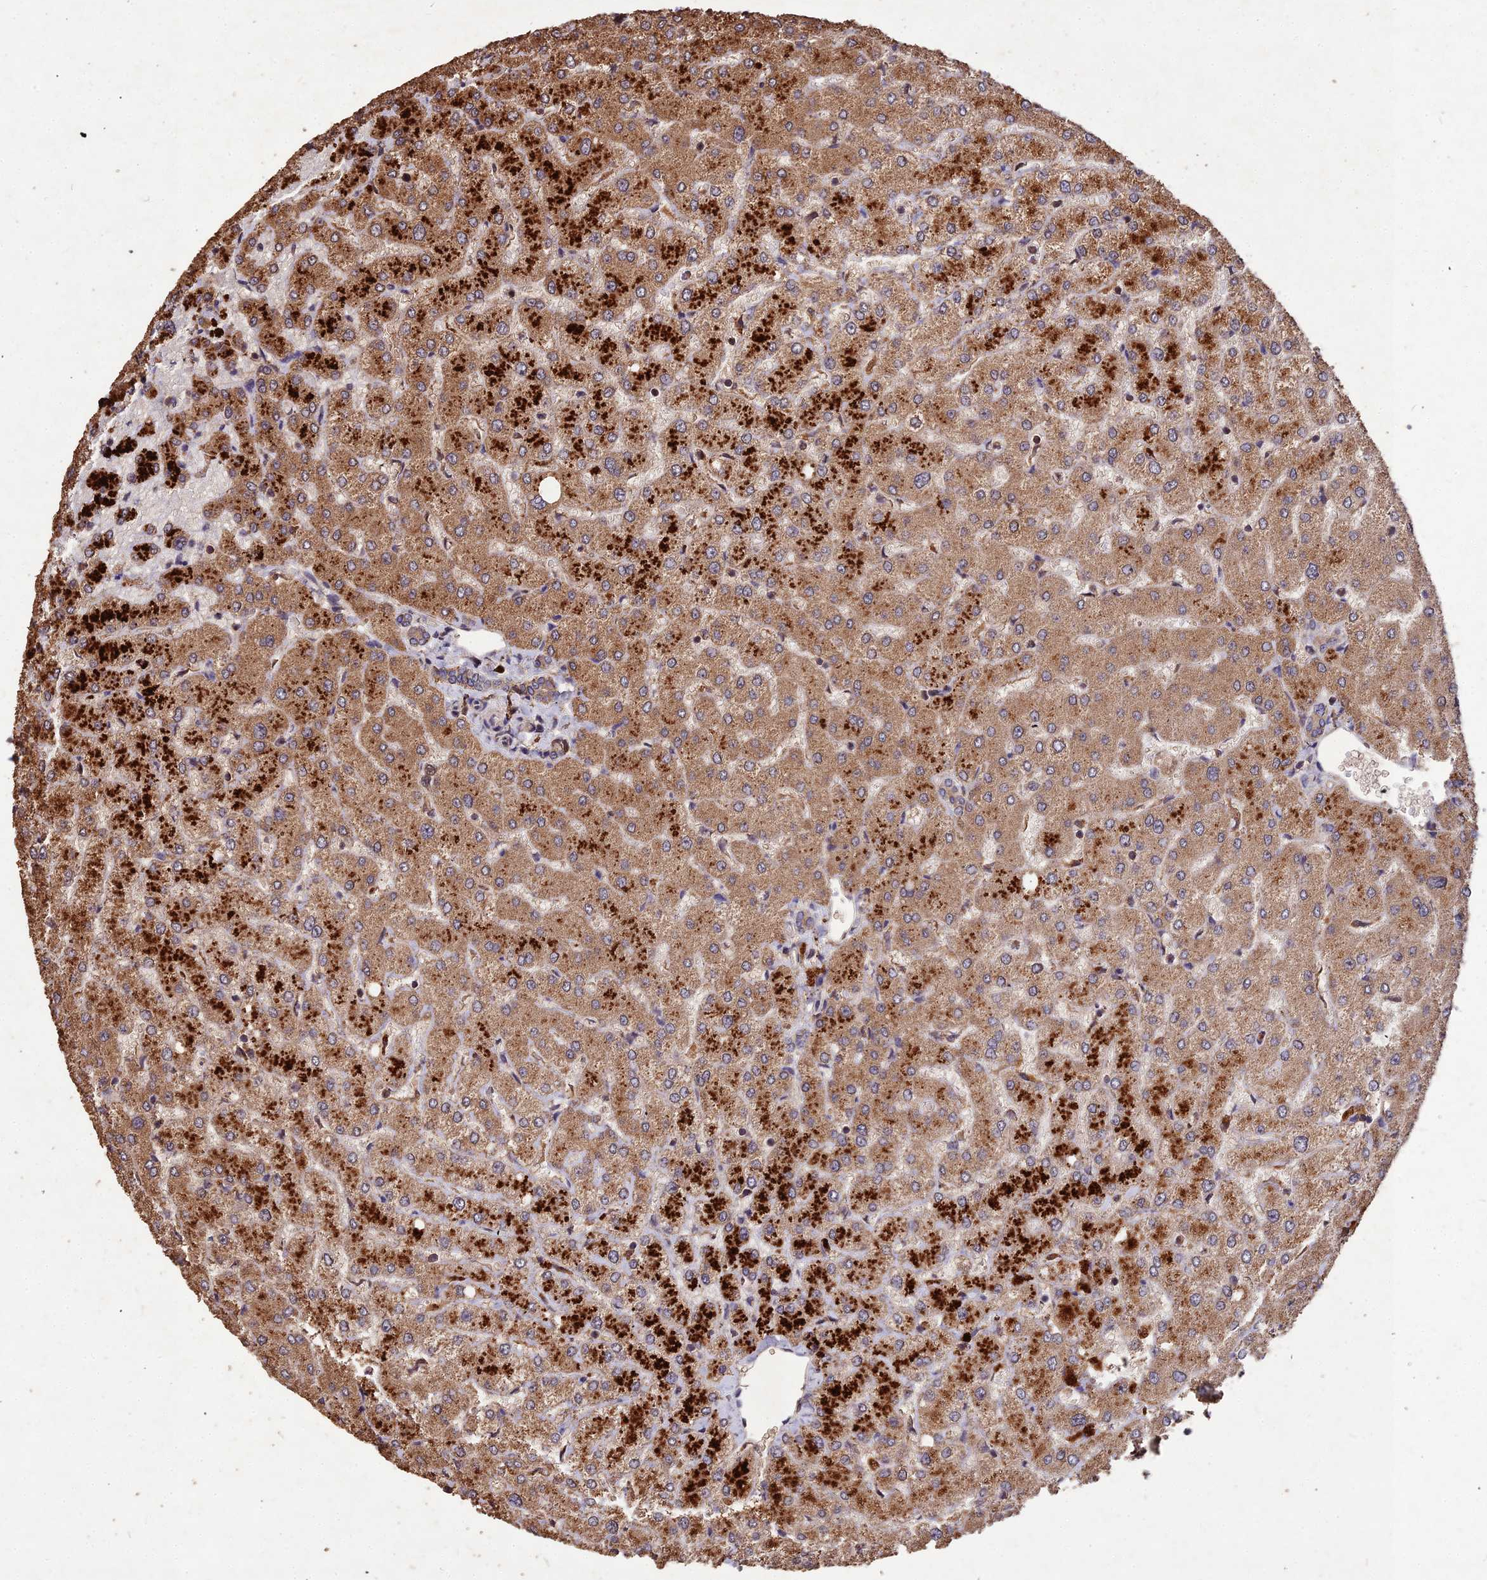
{"staining": {"intensity": "moderate", "quantity": "25%-75%", "location": "cytoplasmic/membranous"}, "tissue": "liver", "cell_type": "Cholangiocytes", "image_type": "normal", "snomed": [{"axis": "morphology", "description": "Normal tissue, NOS"}, {"axis": "topography", "description": "Liver"}], "caption": "Immunohistochemical staining of normal human liver shows 25%-75% levels of moderate cytoplasmic/membranous protein positivity in approximately 25%-75% of cholangiocytes.", "gene": "SYMPK", "patient": {"sex": "female", "age": 54}}